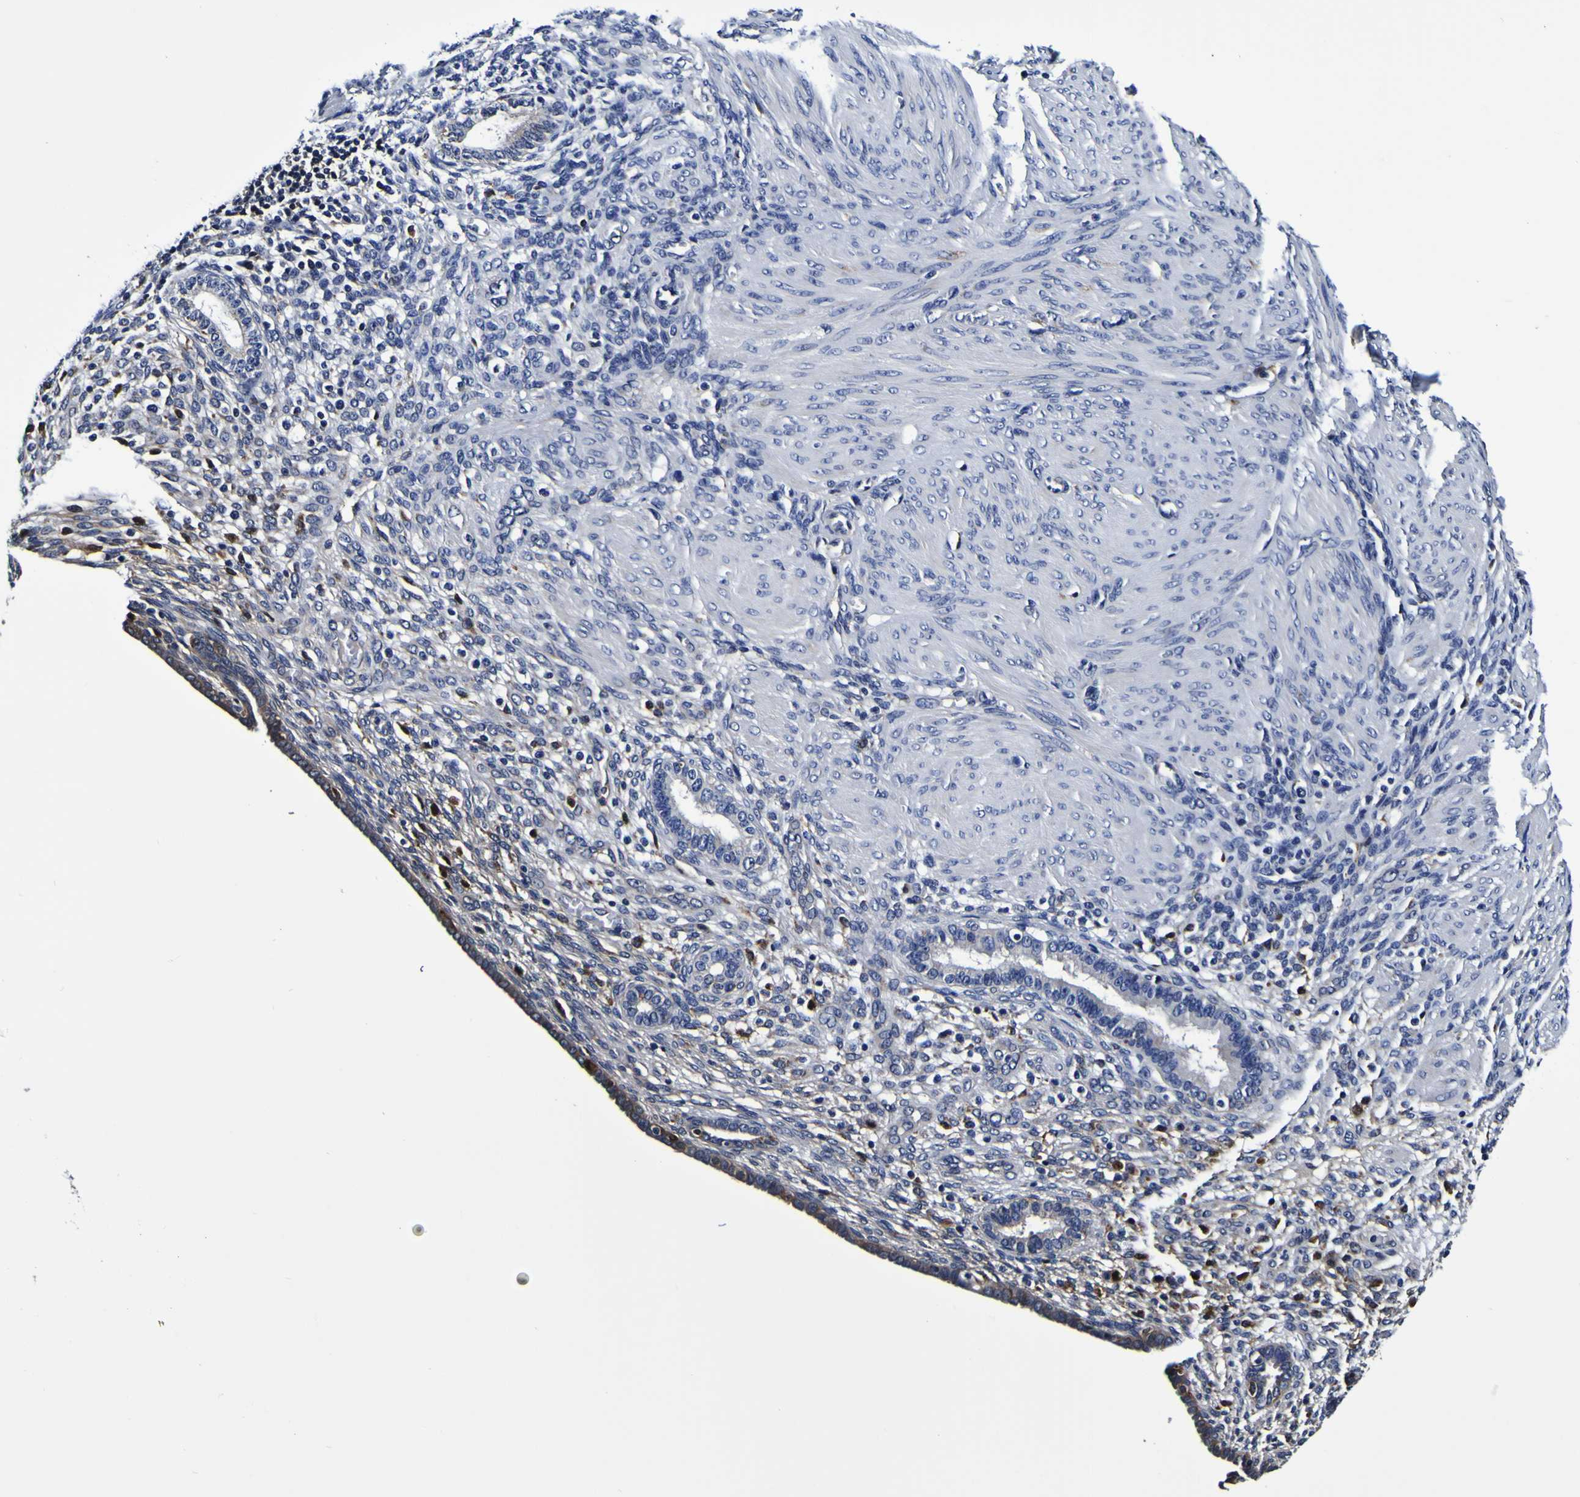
{"staining": {"intensity": "negative", "quantity": "none", "location": "none"}, "tissue": "endometrium", "cell_type": "Cells in endometrial stroma", "image_type": "normal", "snomed": [{"axis": "morphology", "description": "Normal tissue, NOS"}, {"axis": "topography", "description": "Endometrium"}], "caption": "Immunohistochemical staining of unremarkable endometrium exhibits no significant staining in cells in endometrial stroma.", "gene": "GPX1", "patient": {"sex": "female", "age": 72}}